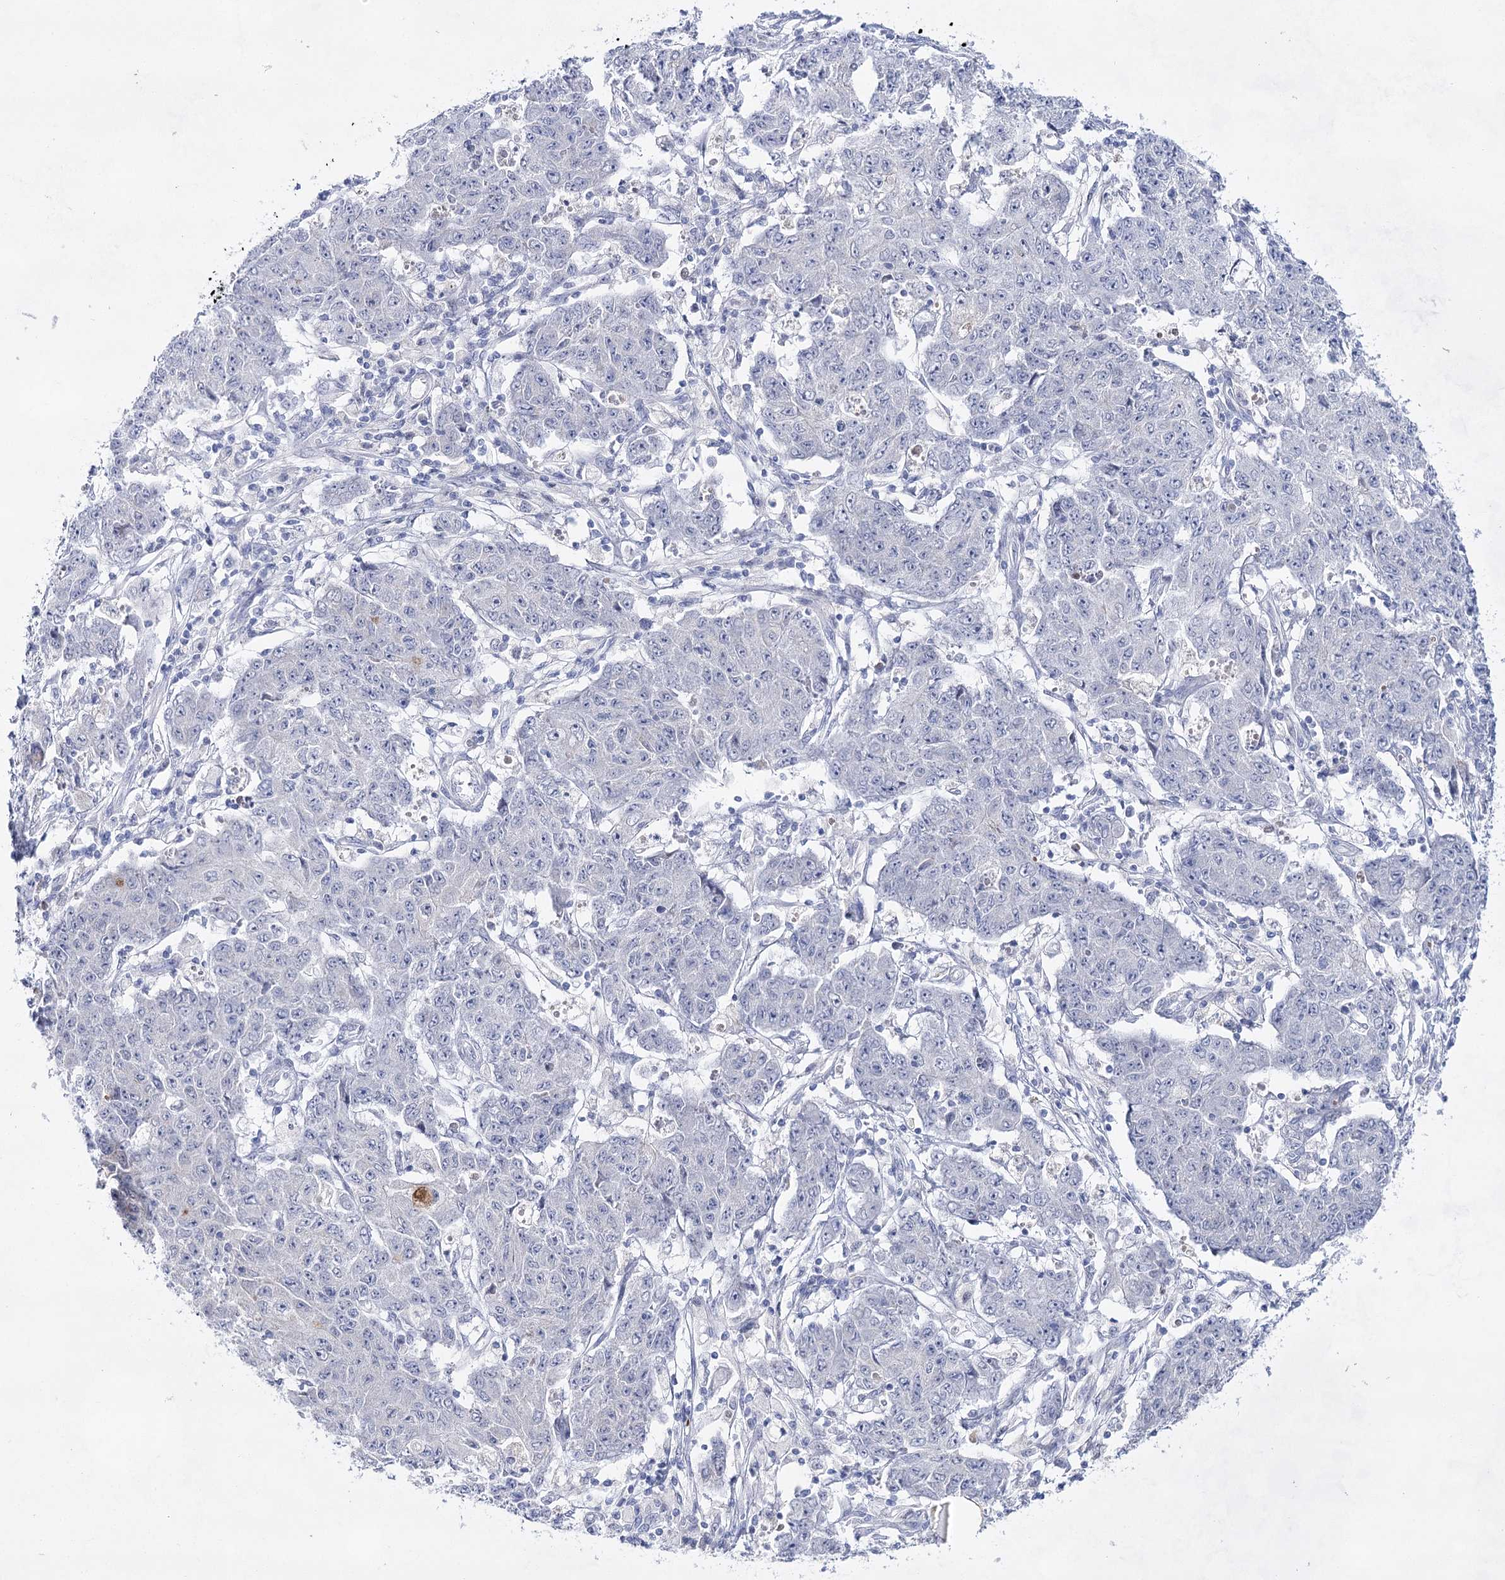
{"staining": {"intensity": "negative", "quantity": "none", "location": "none"}, "tissue": "ovarian cancer", "cell_type": "Tumor cells", "image_type": "cancer", "snomed": [{"axis": "morphology", "description": "Carcinoma, endometroid"}, {"axis": "topography", "description": "Ovary"}], "caption": "This is an IHC histopathology image of ovarian endometroid carcinoma. There is no expression in tumor cells.", "gene": "BPHL", "patient": {"sex": "female", "age": 42}}